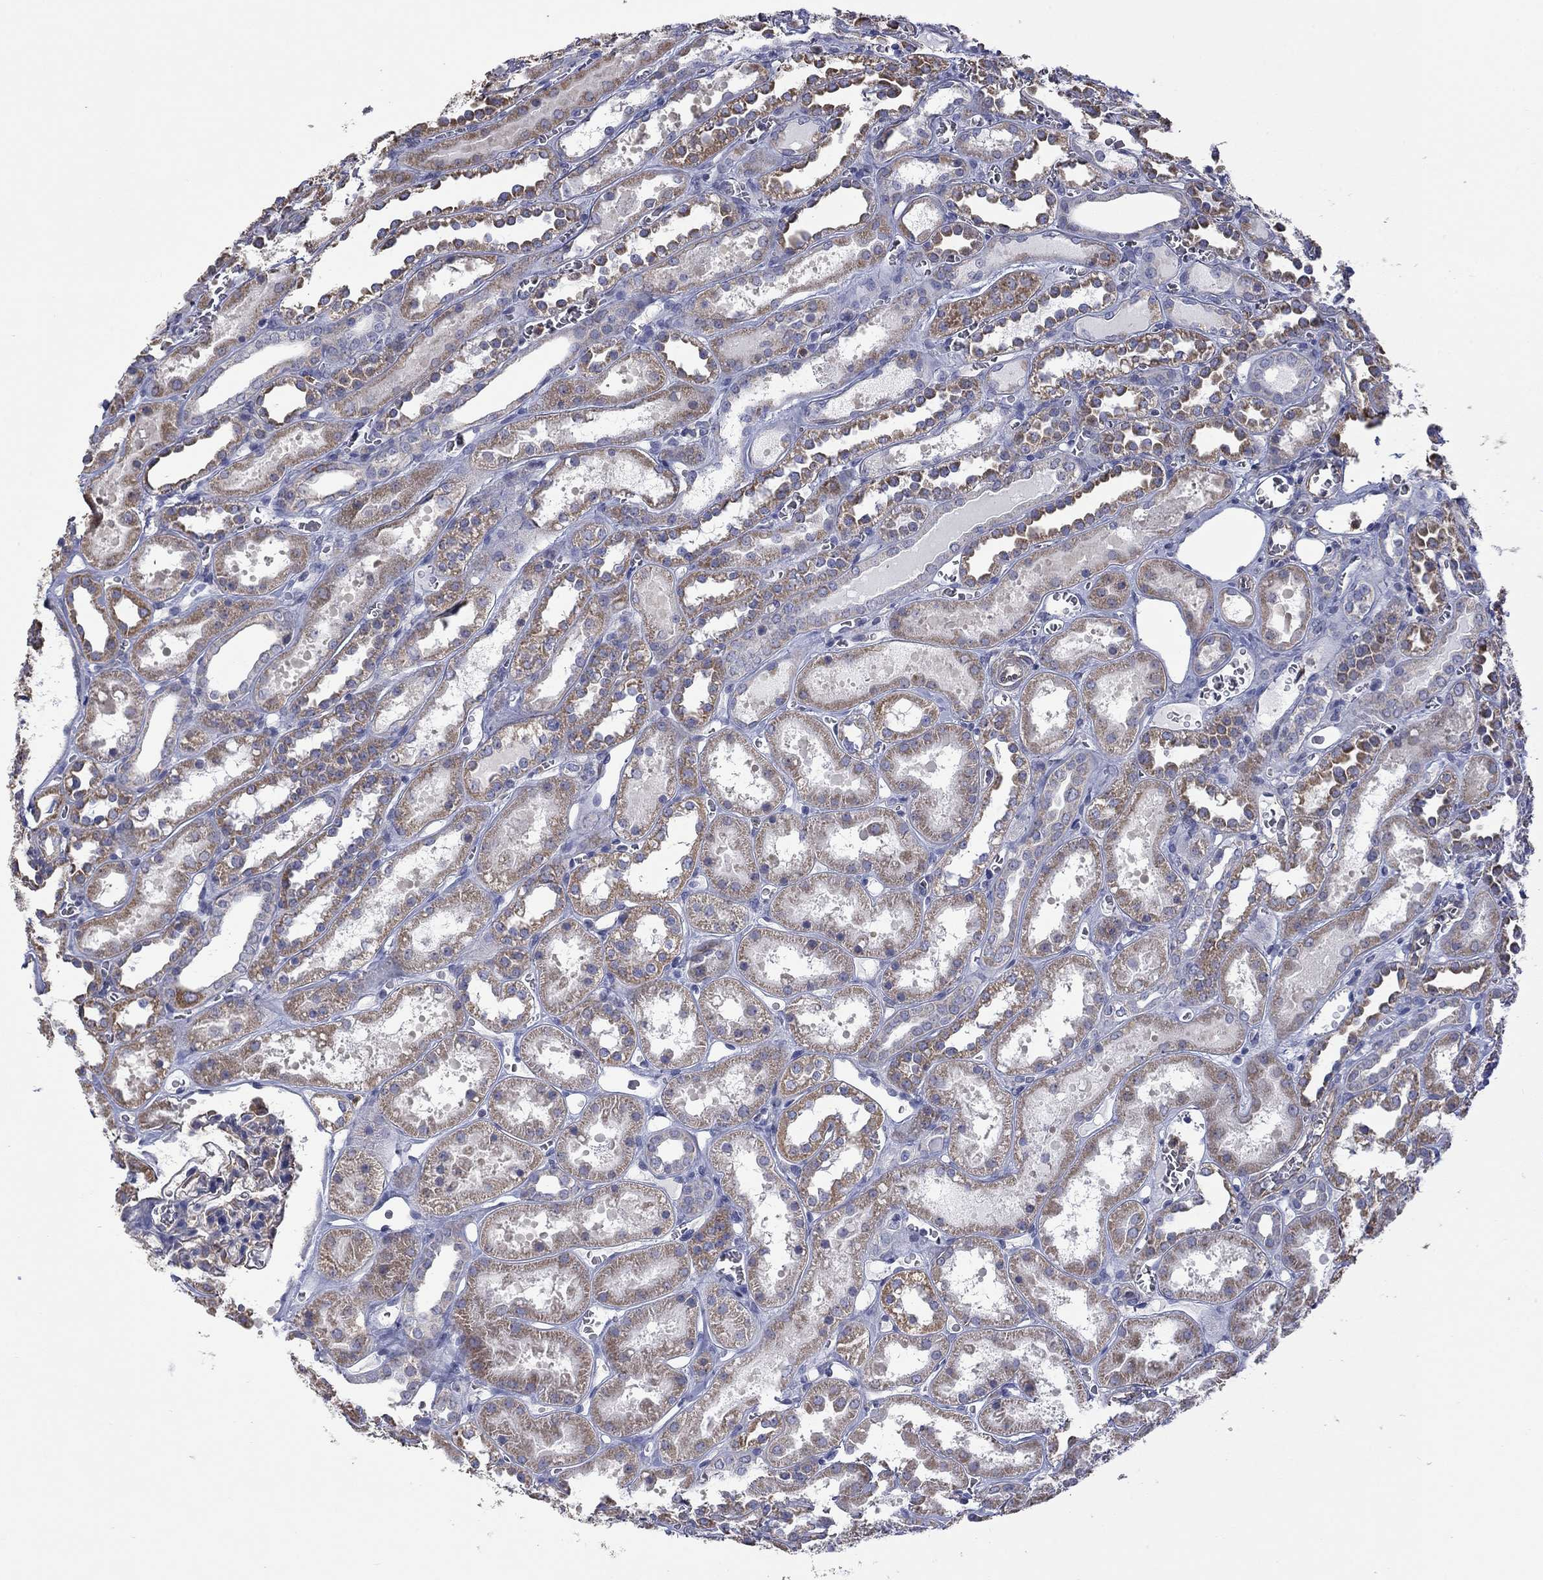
{"staining": {"intensity": "weak", "quantity": ">75%", "location": "cytoplasmic/membranous"}, "tissue": "kidney", "cell_type": "Cells in glomeruli", "image_type": "normal", "snomed": [{"axis": "morphology", "description": "Normal tissue, NOS"}, {"axis": "topography", "description": "Kidney"}], "caption": "A low amount of weak cytoplasmic/membranous positivity is present in about >75% of cells in glomeruli in unremarkable kidney.", "gene": "CAMKK2", "patient": {"sex": "female", "age": 41}}